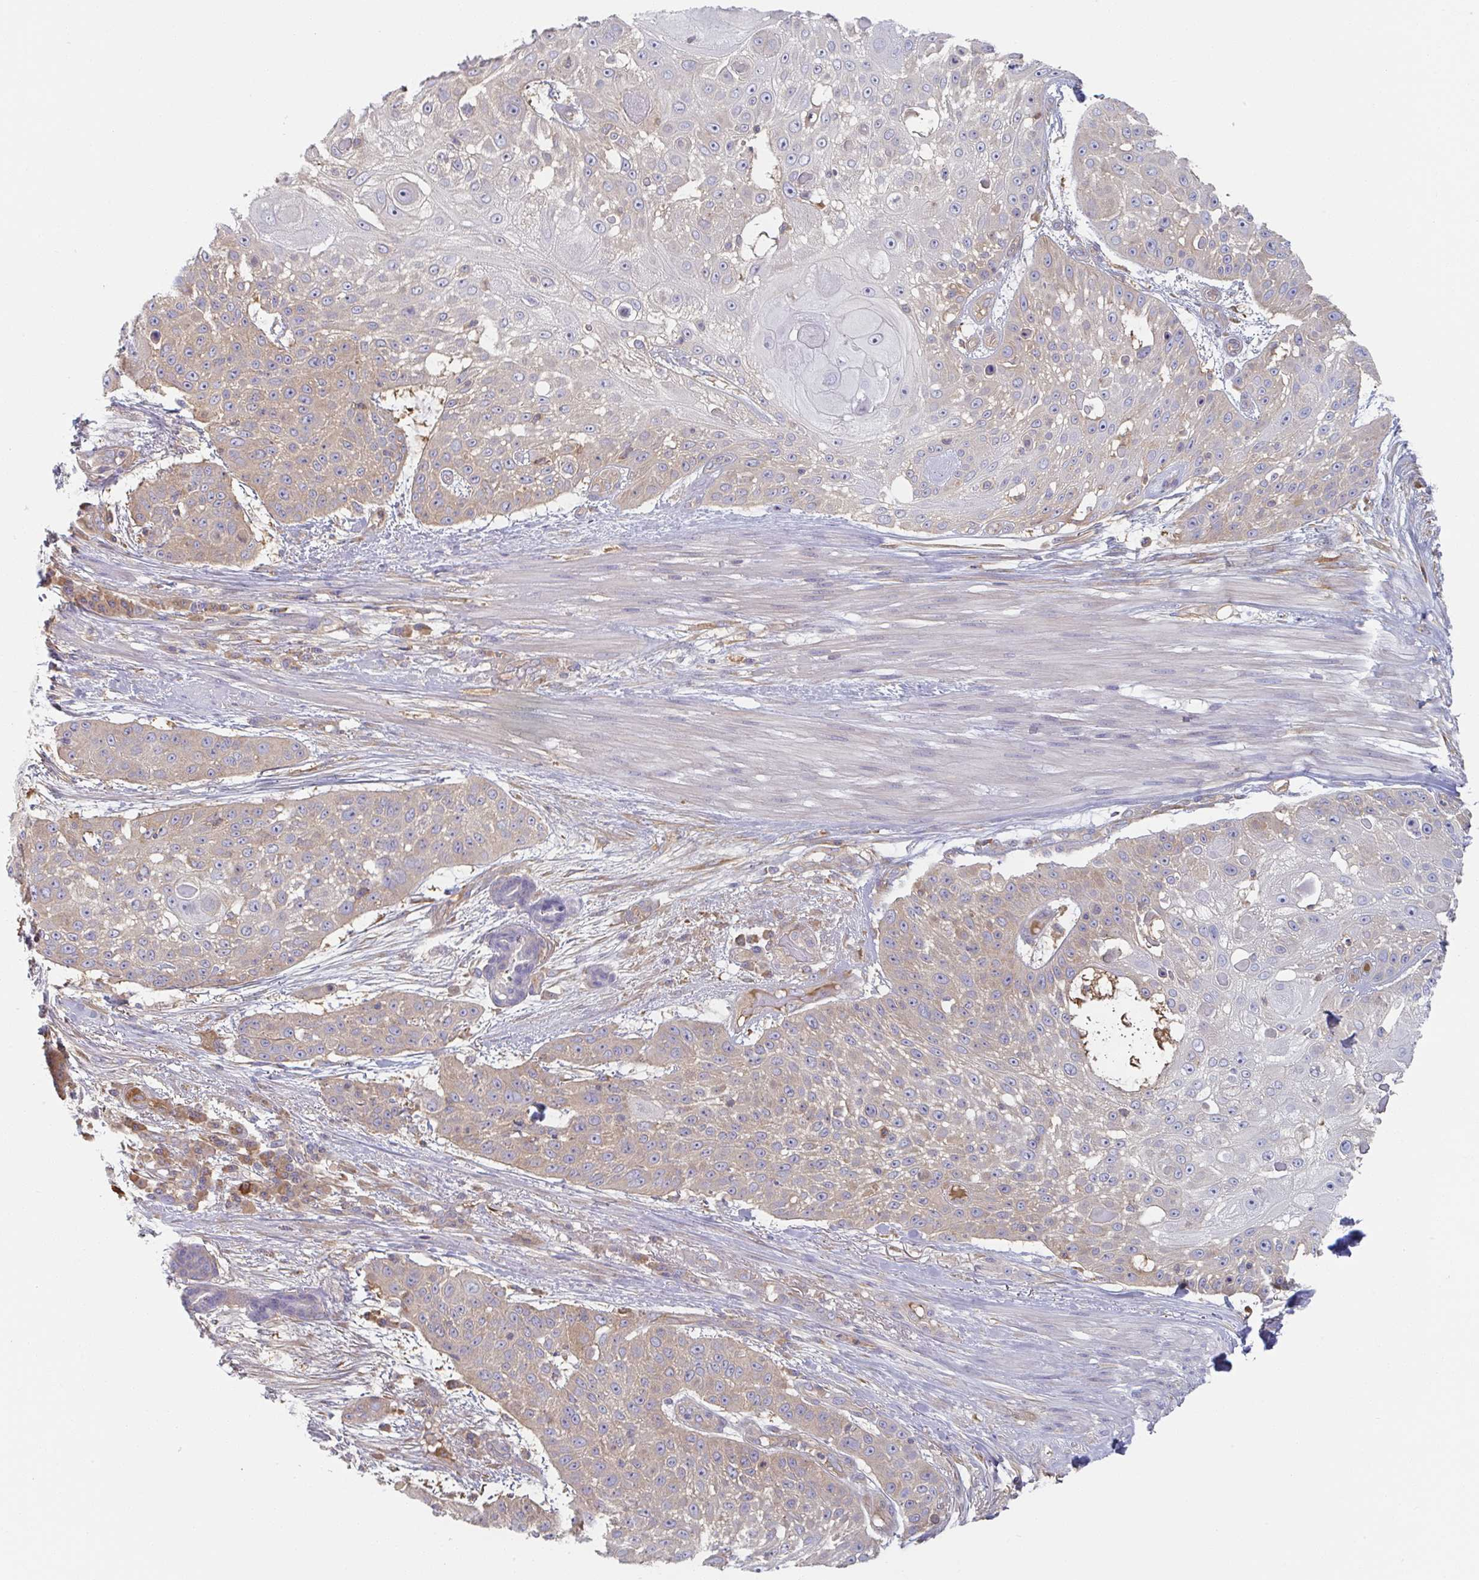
{"staining": {"intensity": "weak", "quantity": ">75%", "location": "cytoplasmic/membranous"}, "tissue": "skin cancer", "cell_type": "Tumor cells", "image_type": "cancer", "snomed": [{"axis": "morphology", "description": "Squamous cell carcinoma, NOS"}, {"axis": "topography", "description": "Skin"}], "caption": "A brown stain labels weak cytoplasmic/membranous staining of a protein in skin squamous cell carcinoma tumor cells.", "gene": "AMPD2", "patient": {"sex": "female", "age": 86}}